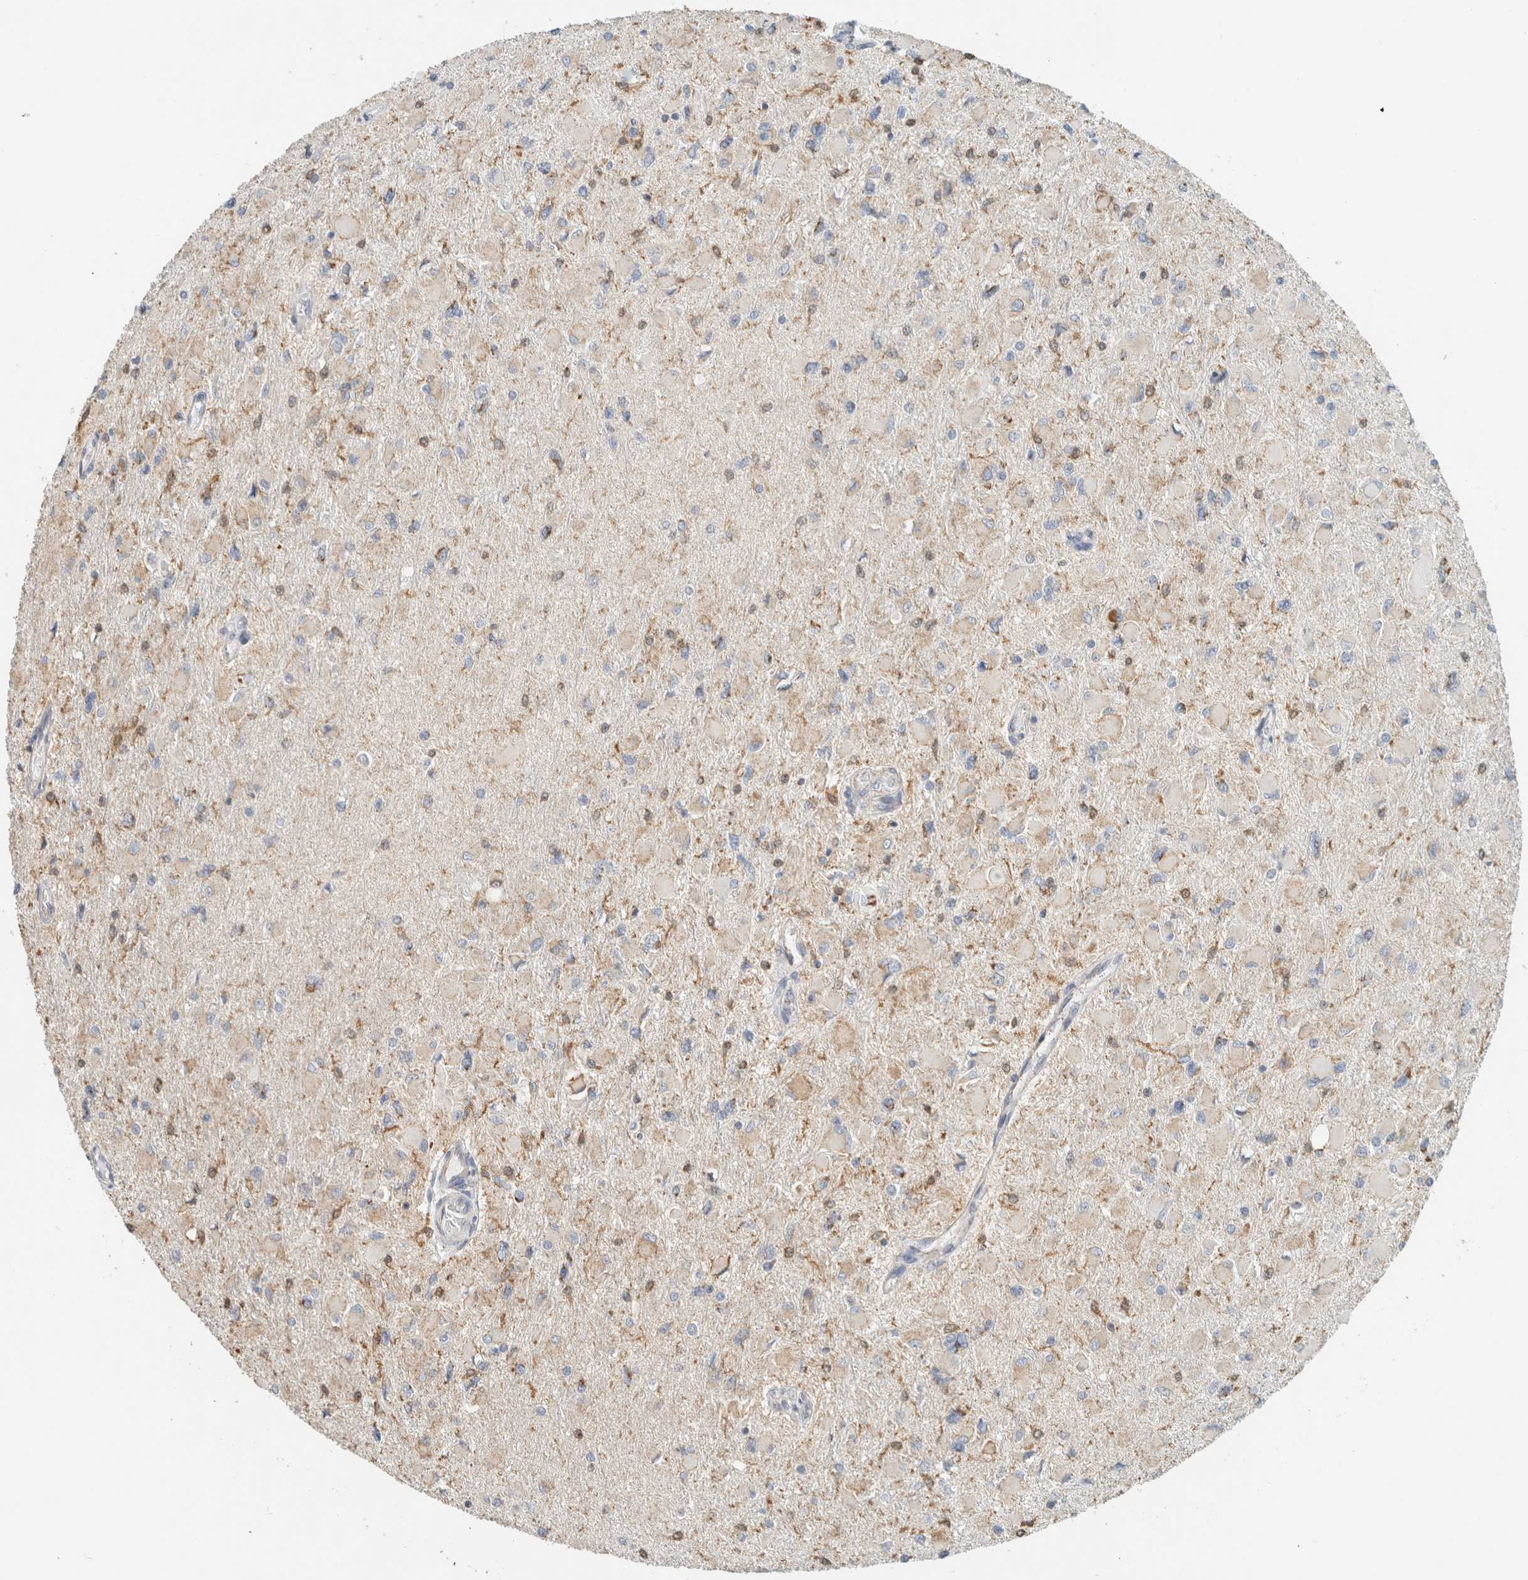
{"staining": {"intensity": "weak", "quantity": "<25%", "location": "cytoplasmic/membranous"}, "tissue": "glioma", "cell_type": "Tumor cells", "image_type": "cancer", "snomed": [{"axis": "morphology", "description": "Glioma, malignant, High grade"}, {"axis": "topography", "description": "Cerebral cortex"}], "caption": "DAB immunohistochemical staining of human malignant glioma (high-grade) exhibits no significant staining in tumor cells. Nuclei are stained in blue.", "gene": "CAPG", "patient": {"sex": "female", "age": 36}}